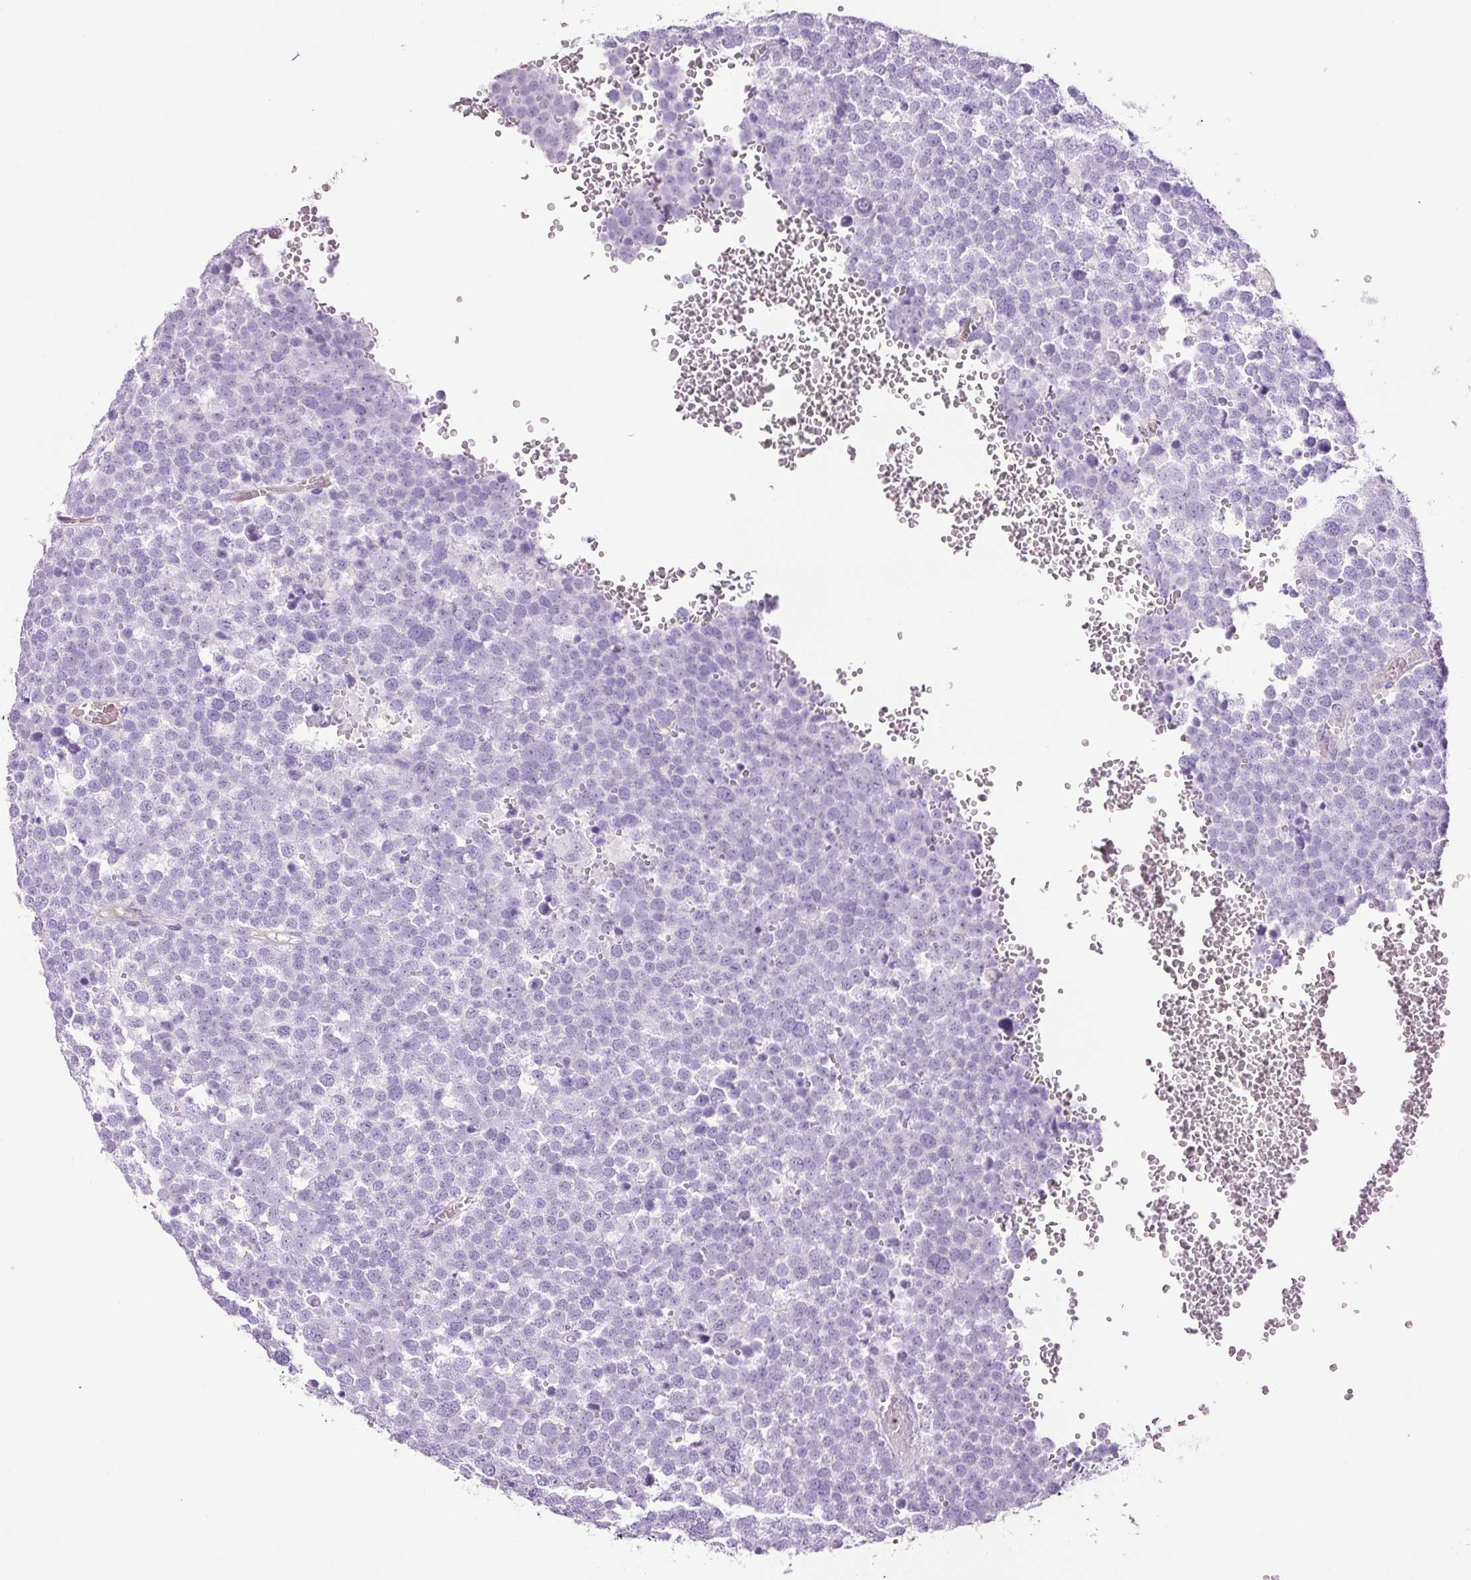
{"staining": {"intensity": "negative", "quantity": "none", "location": "none"}, "tissue": "testis cancer", "cell_type": "Tumor cells", "image_type": "cancer", "snomed": [{"axis": "morphology", "description": "Seminoma, NOS"}, {"axis": "topography", "description": "Testis"}], "caption": "DAB immunohistochemical staining of human testis seminoma reveals no significant positivity in tumor cells.", "gene": "ADSS1", "patient": {"sex": "male", "age": 71}}